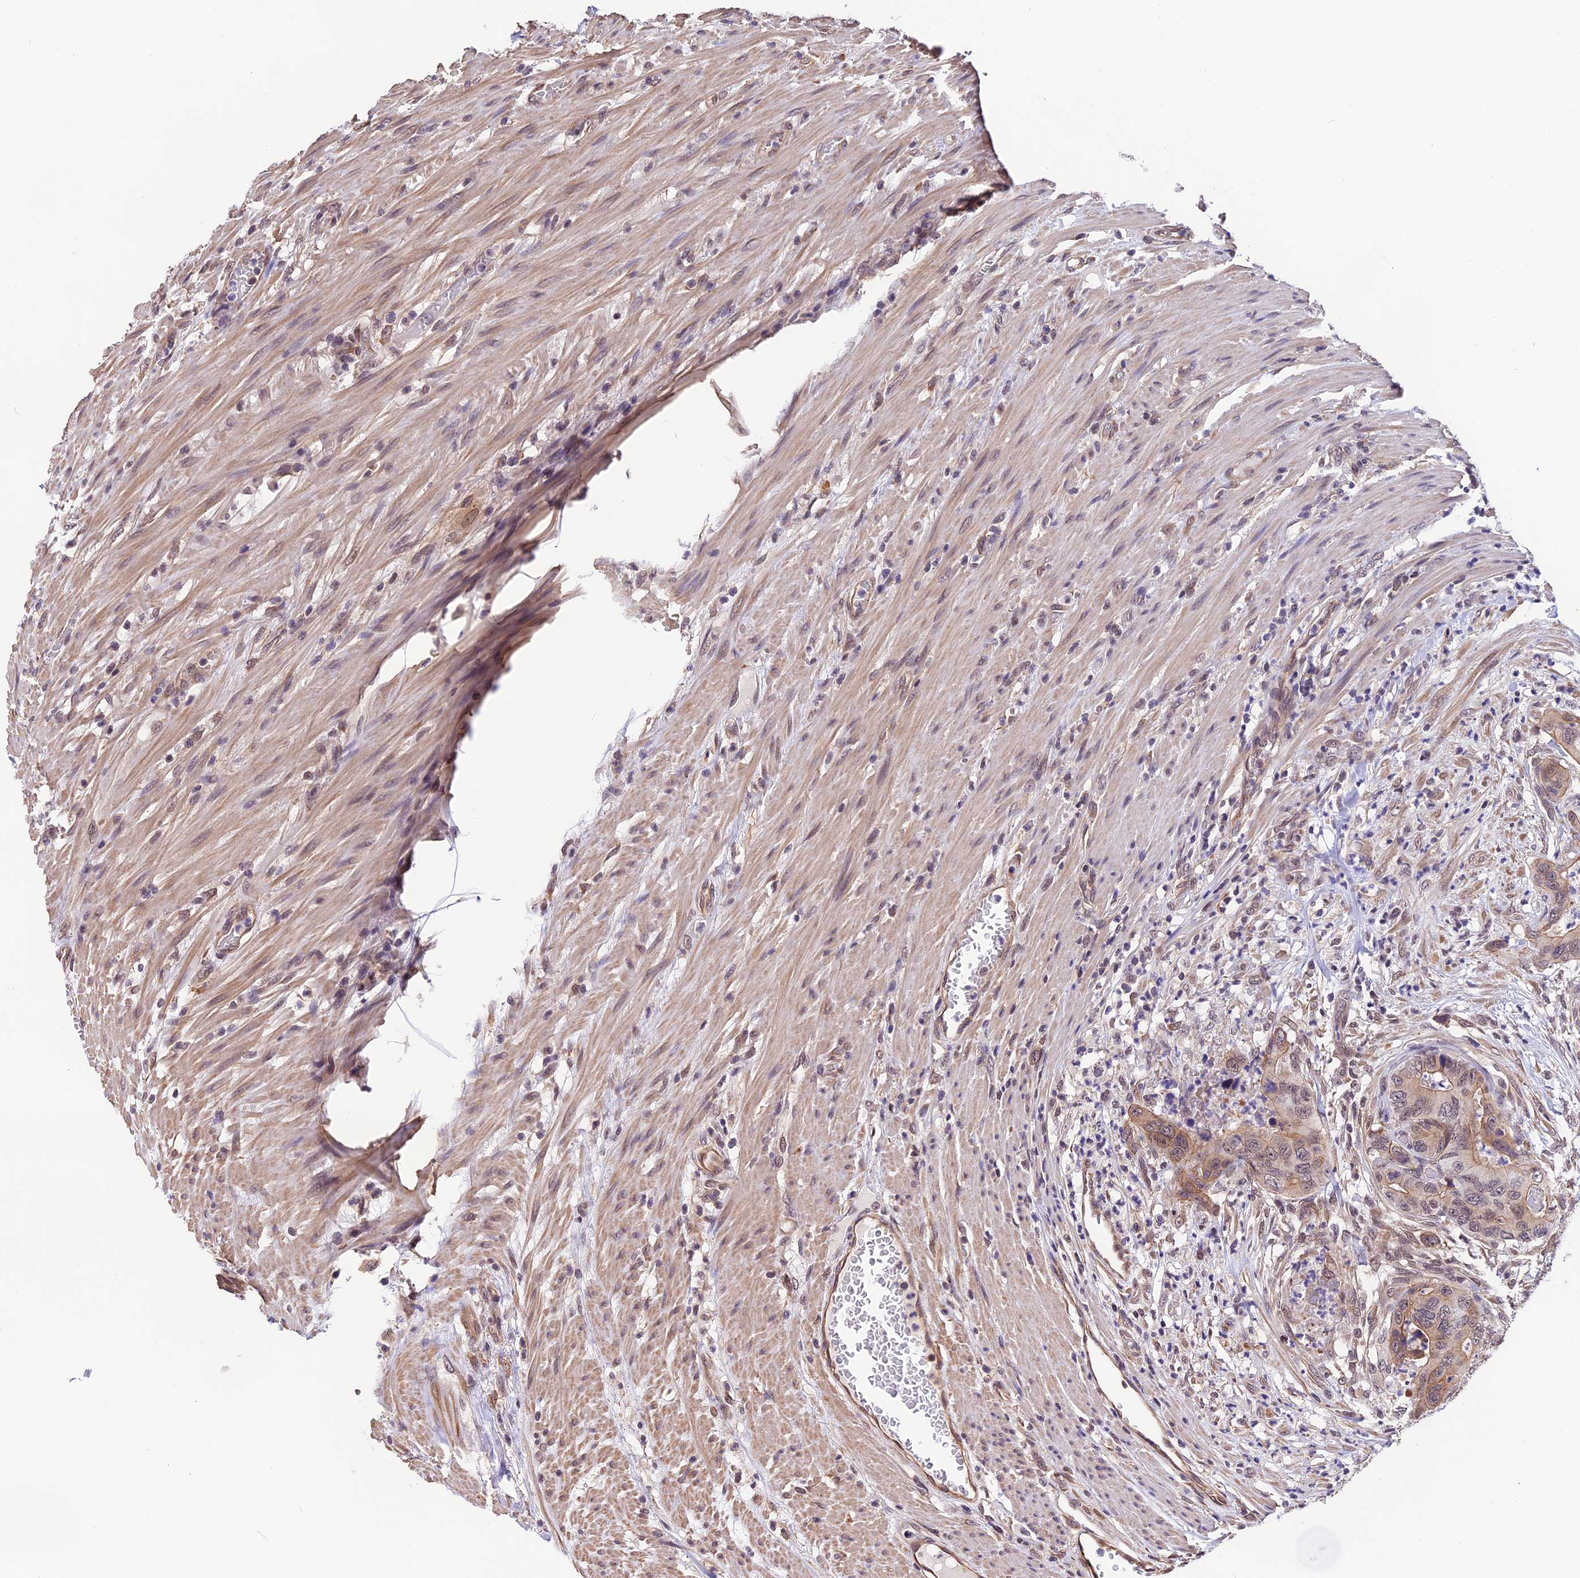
{"staining": {"intensity": "weak", "quantity": "25%-75%", "location": "cytoplasmic/membranous,nuclear"}, "tissue": "colorectal cancer", "cell_type": "Tumor cells", "image_type": "cancer", "snomed": [{"axis": "morphology", "description": "Adenocarcinoma, NOS"}, {"axis": "topography", "description": "Colon"}], "caption": "Immunohistochemical staining of colorectal adenocarcinoma shows low levels of weak cytoplasmic/membranous and nuclear staining in about 25%-75% of tumor cells. The staining was performed using DAB (3,3'-diaminobenzidine) to visualize the protein expression in brown, while the nuclei were stained in blue with hematoxylin (Magnification: 20x).", "gene": "ZC3H4", "patient": {"sex": "male", "age": 84}}